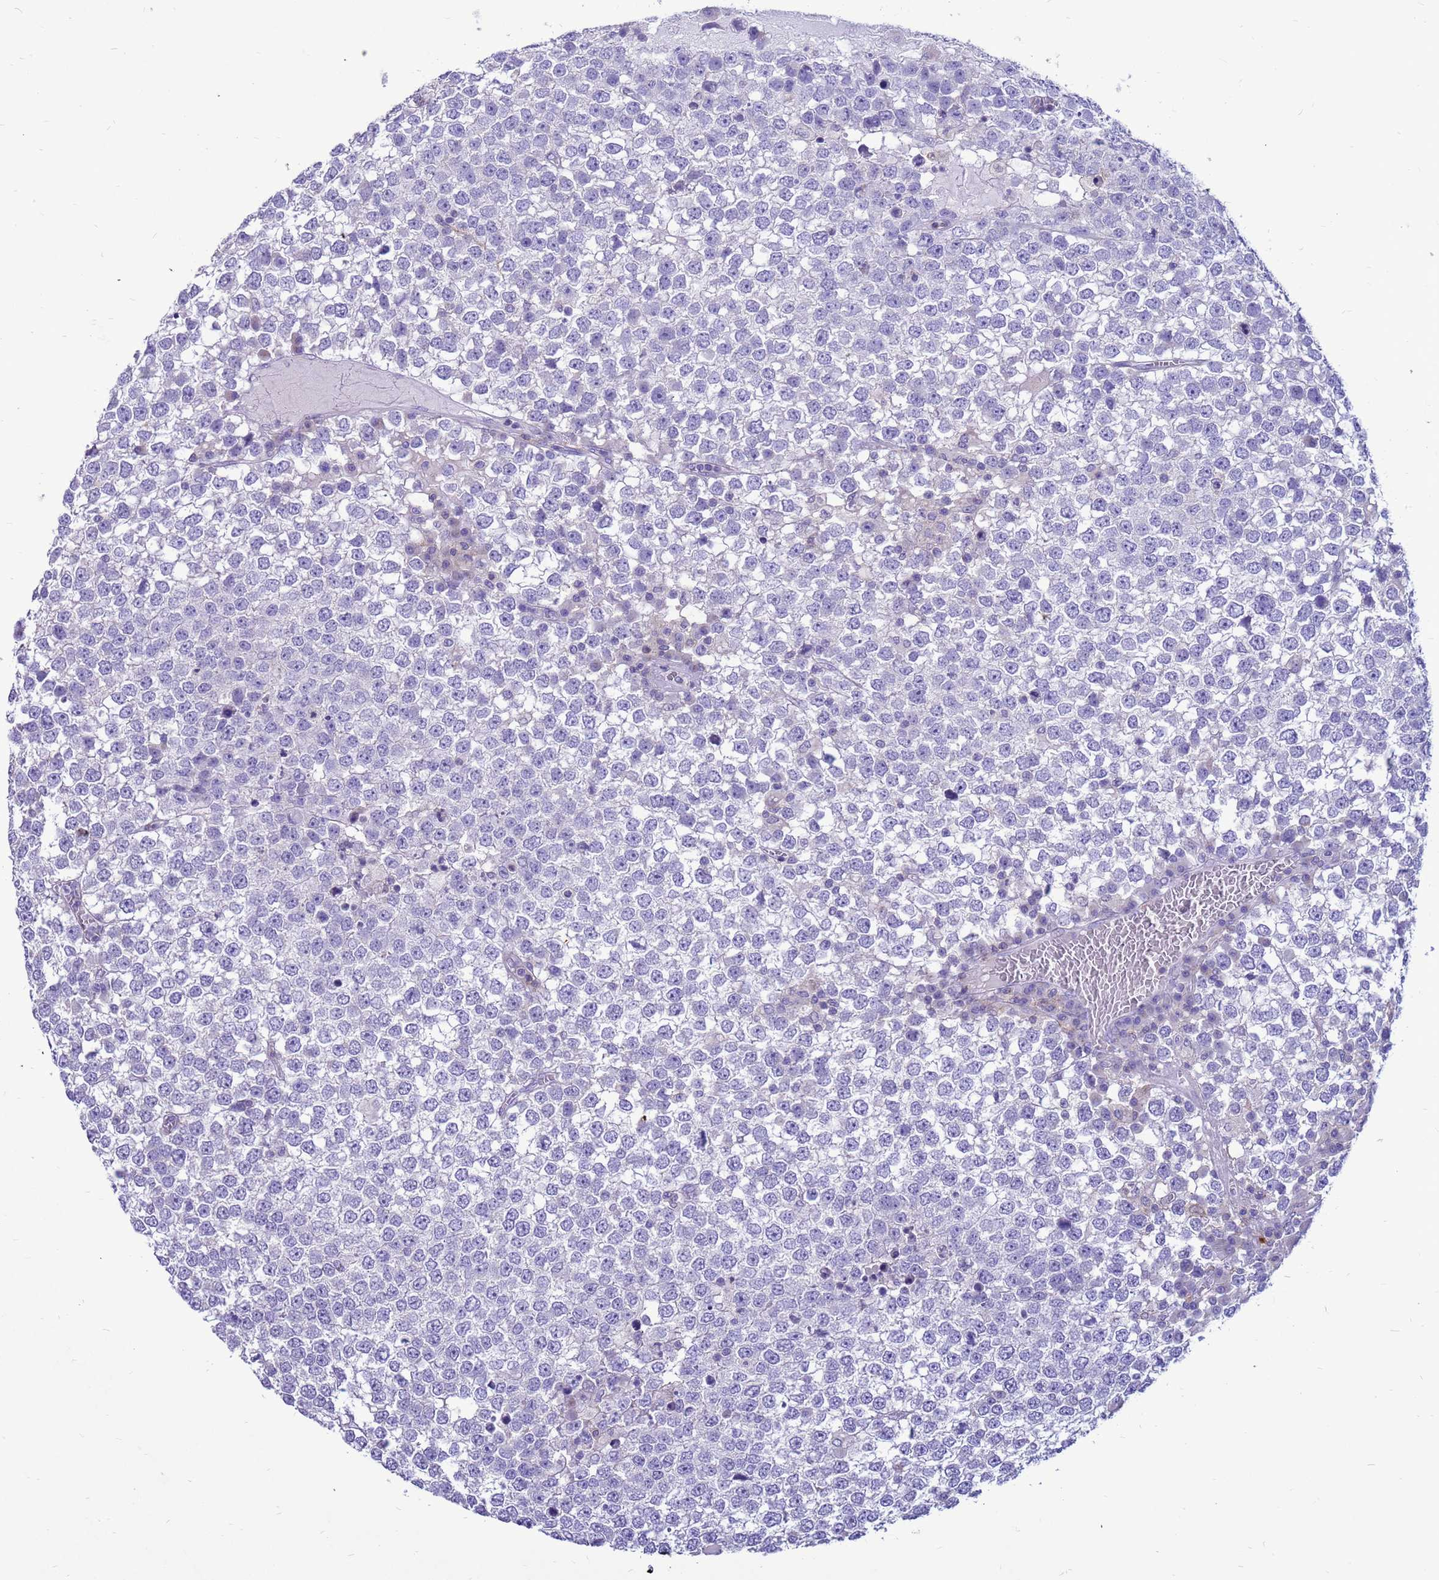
{"staining": {"intensity": "negative", "quantity": "none", "location": "none"}, "tissue": "testis cancer", "cell_type": "Tumor cells", "image_type": "cancer", "snomed": [{"axis": "morphology", "description": "Seminoma, NOS"}, {"axis": "topography", "description": "Testis"}], "caption": "Tumor cells show no significant positivity in testis cancer.", "gene": "PDE10A", "patient": {"sex": "male", "age": 65}}